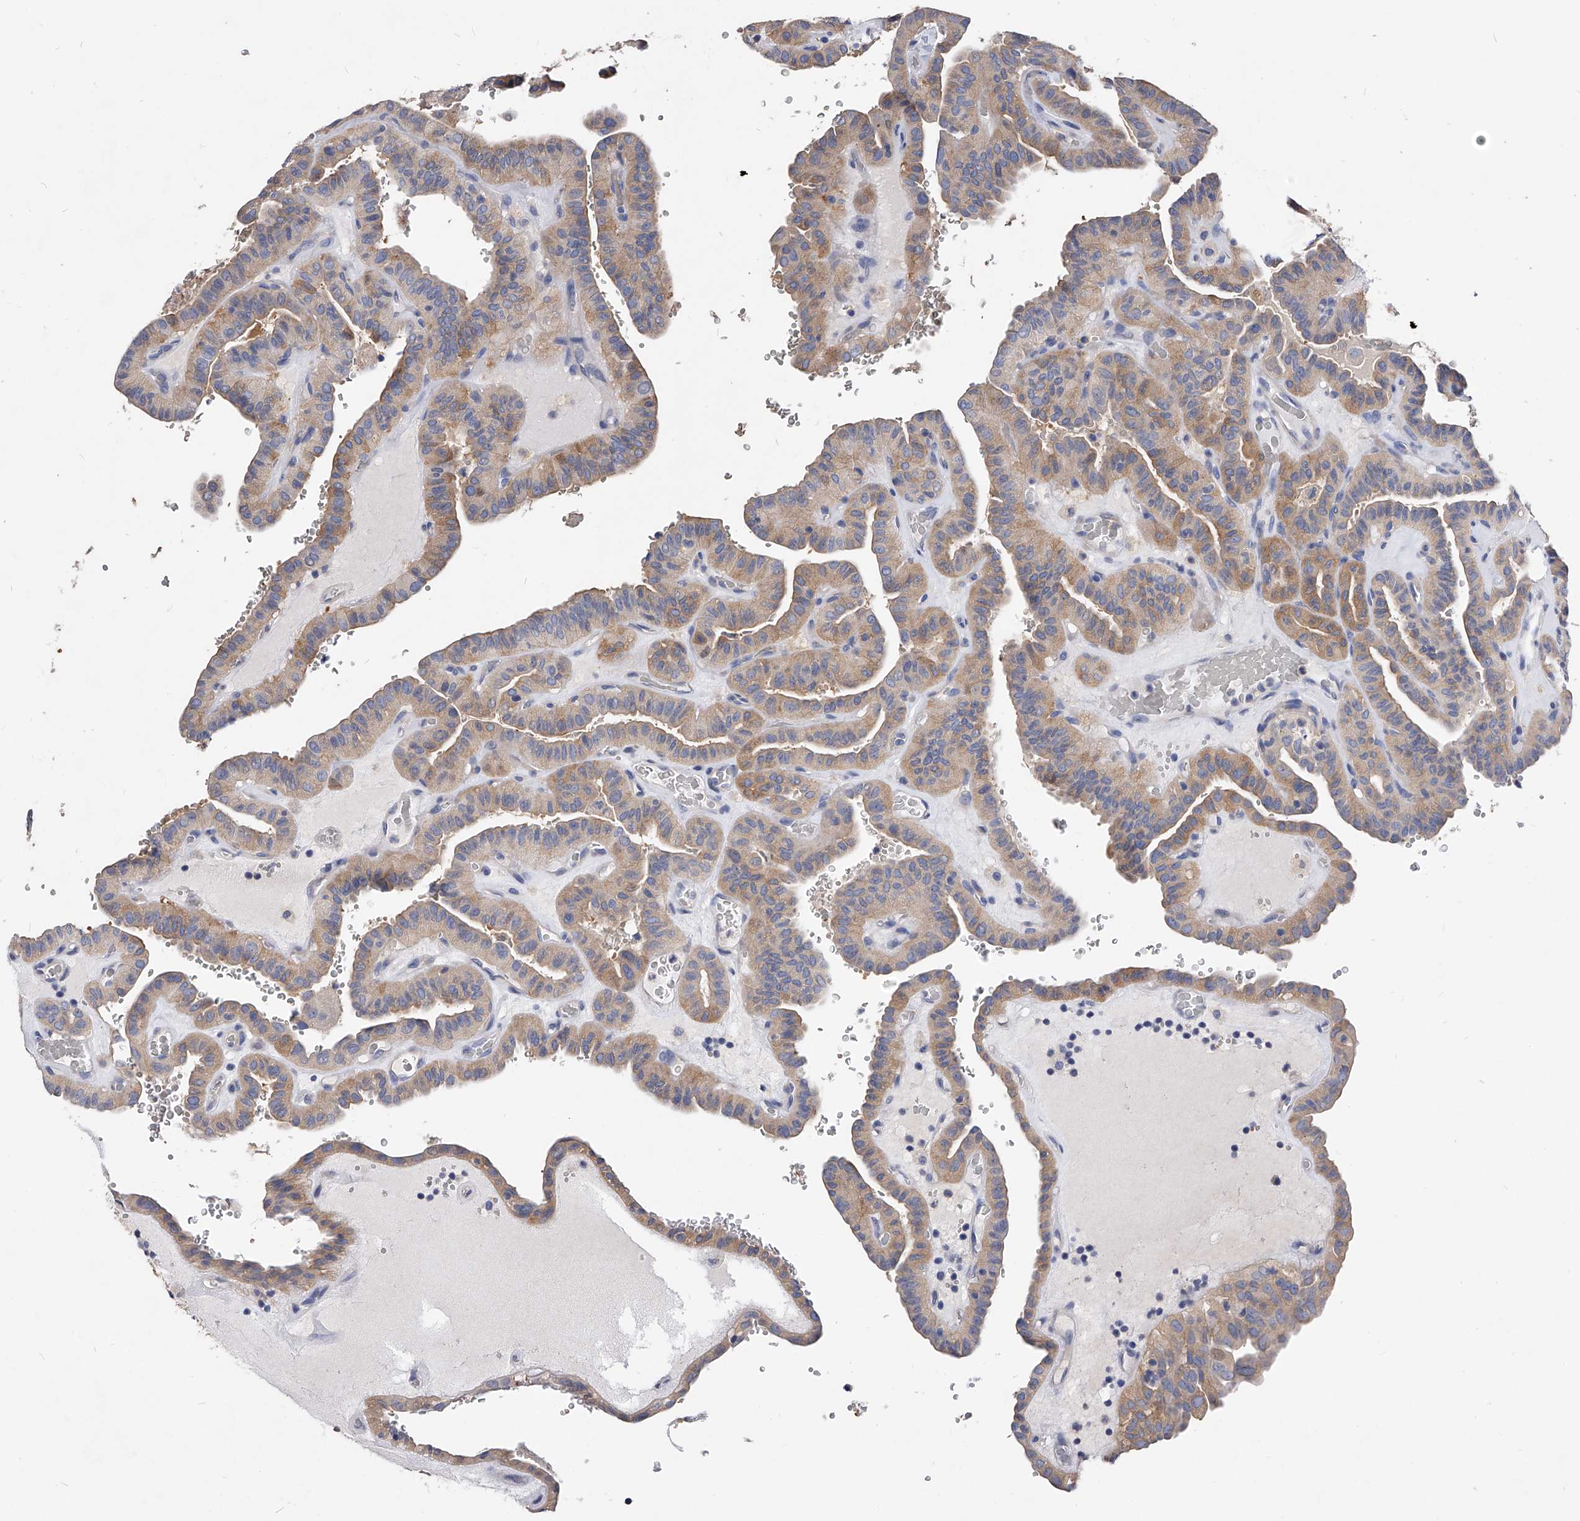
{"staining": {"intensity": "weak", "quantity": ">75%", "location": "cytoplasmic/membranous"}, "tissue": "thyroid cancer", "cell_type": "Tumor cells", "image_type": "cancer", "snomed": [{"axis": "morphology", "description": "Papillary adenocarcinoma, NOS"}, {"axis": "topography", "description": "Thyroid gland"}], "caption": "A histopathology image showing weak cytoplasmic/membranous staining in about >75% of tumor cells in papillary adenocarcinoma (thyroid), as visualized by brown immunohistochemical staining.", "gene": "APEH", "patient": {"sex": "male", "age": 77}}